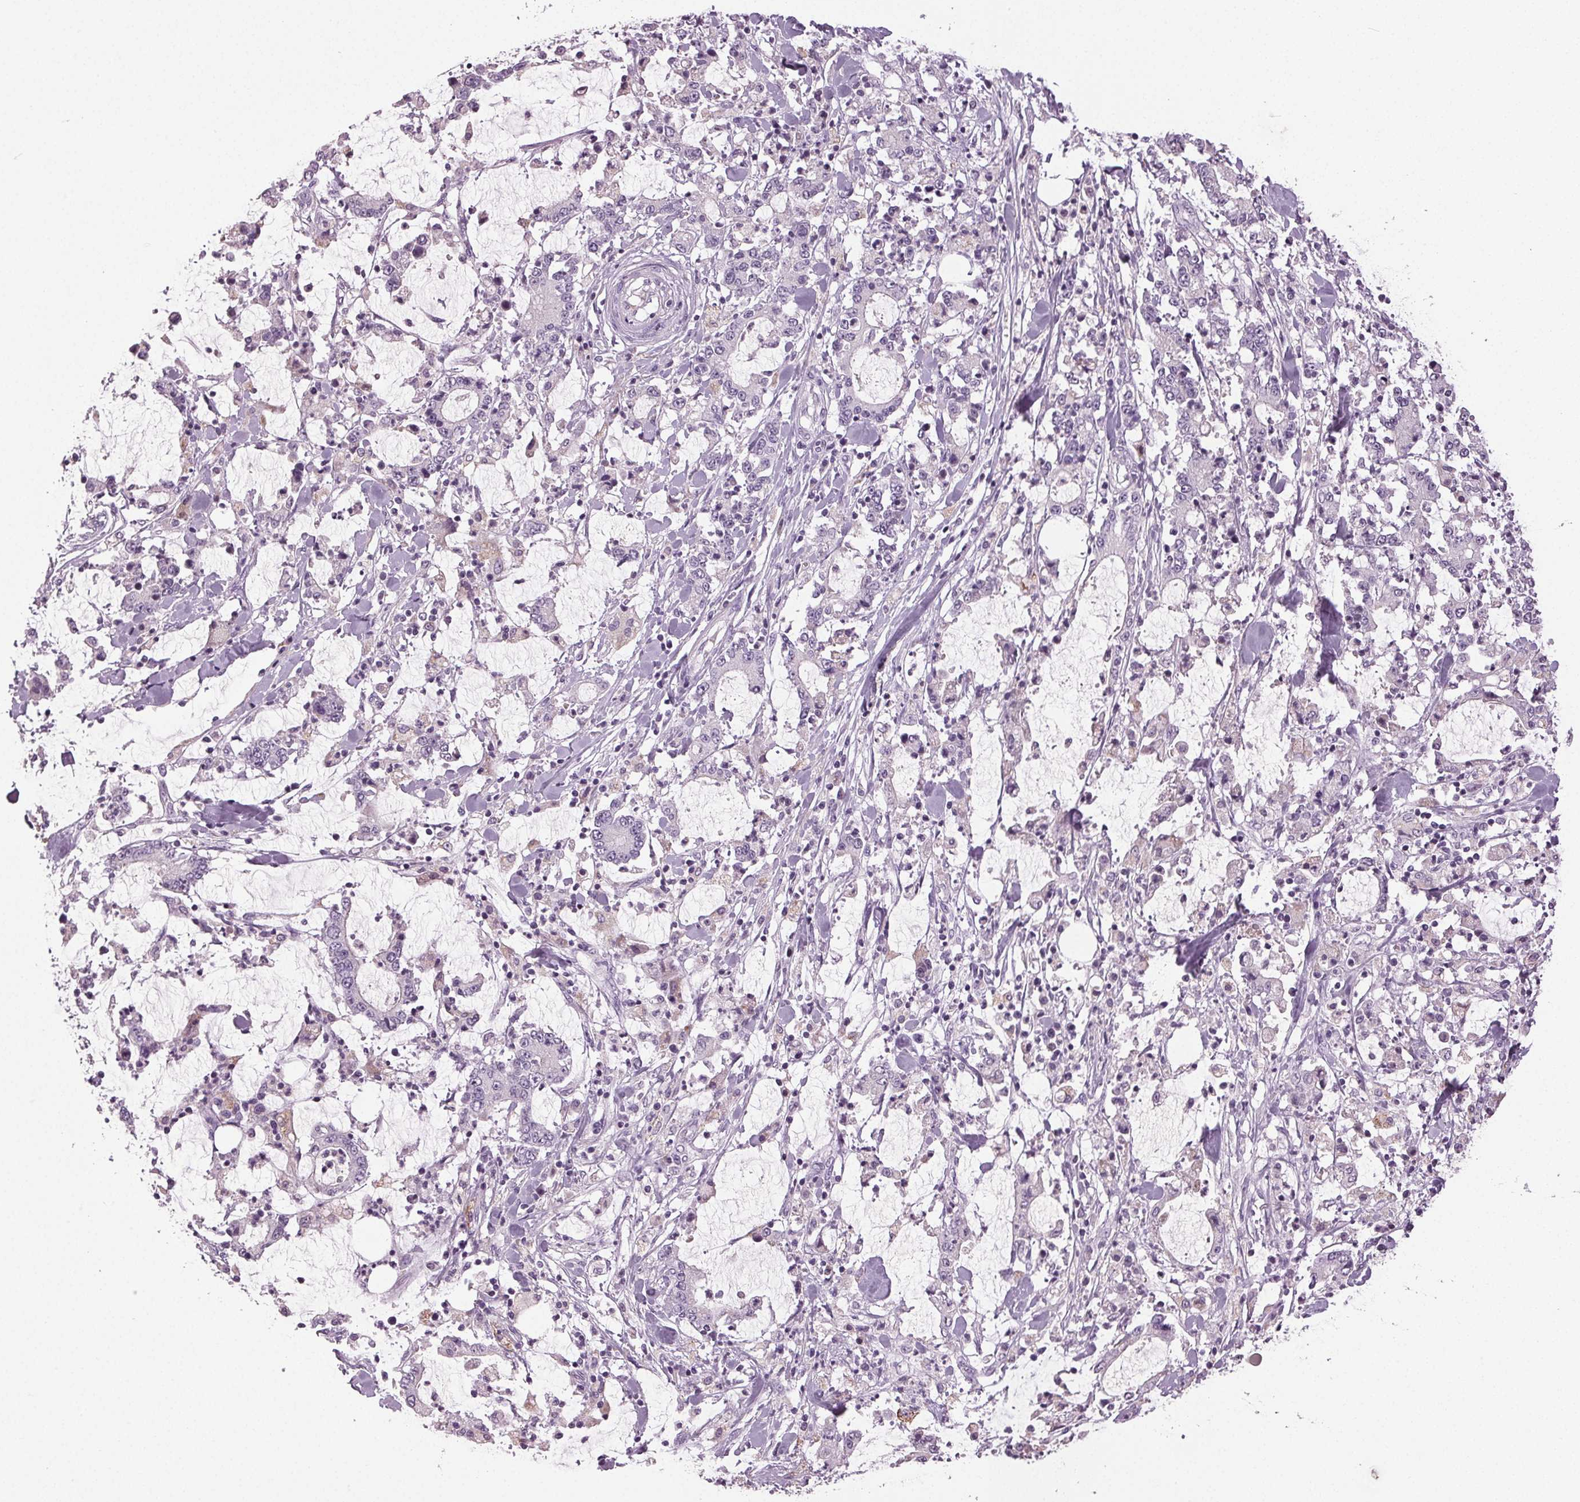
{"staining": {"intensity": "negative", "quantity": "none", "location": "none"}, "tissue": "stomach cancer", "cell_type": "Tumor cells", "image_type": "cancer", "snomed": [{"axis": "morphology", "description": "Adenocarcinoma, NOS"}, {"axis": "topography", "description": "Stomach, upper"}], "caption": "Tumor cells show no significant staining in adenocarcinoma (stomach).", "gene": "DNAH12", "patient": {"sex": "male", "age": 68}}